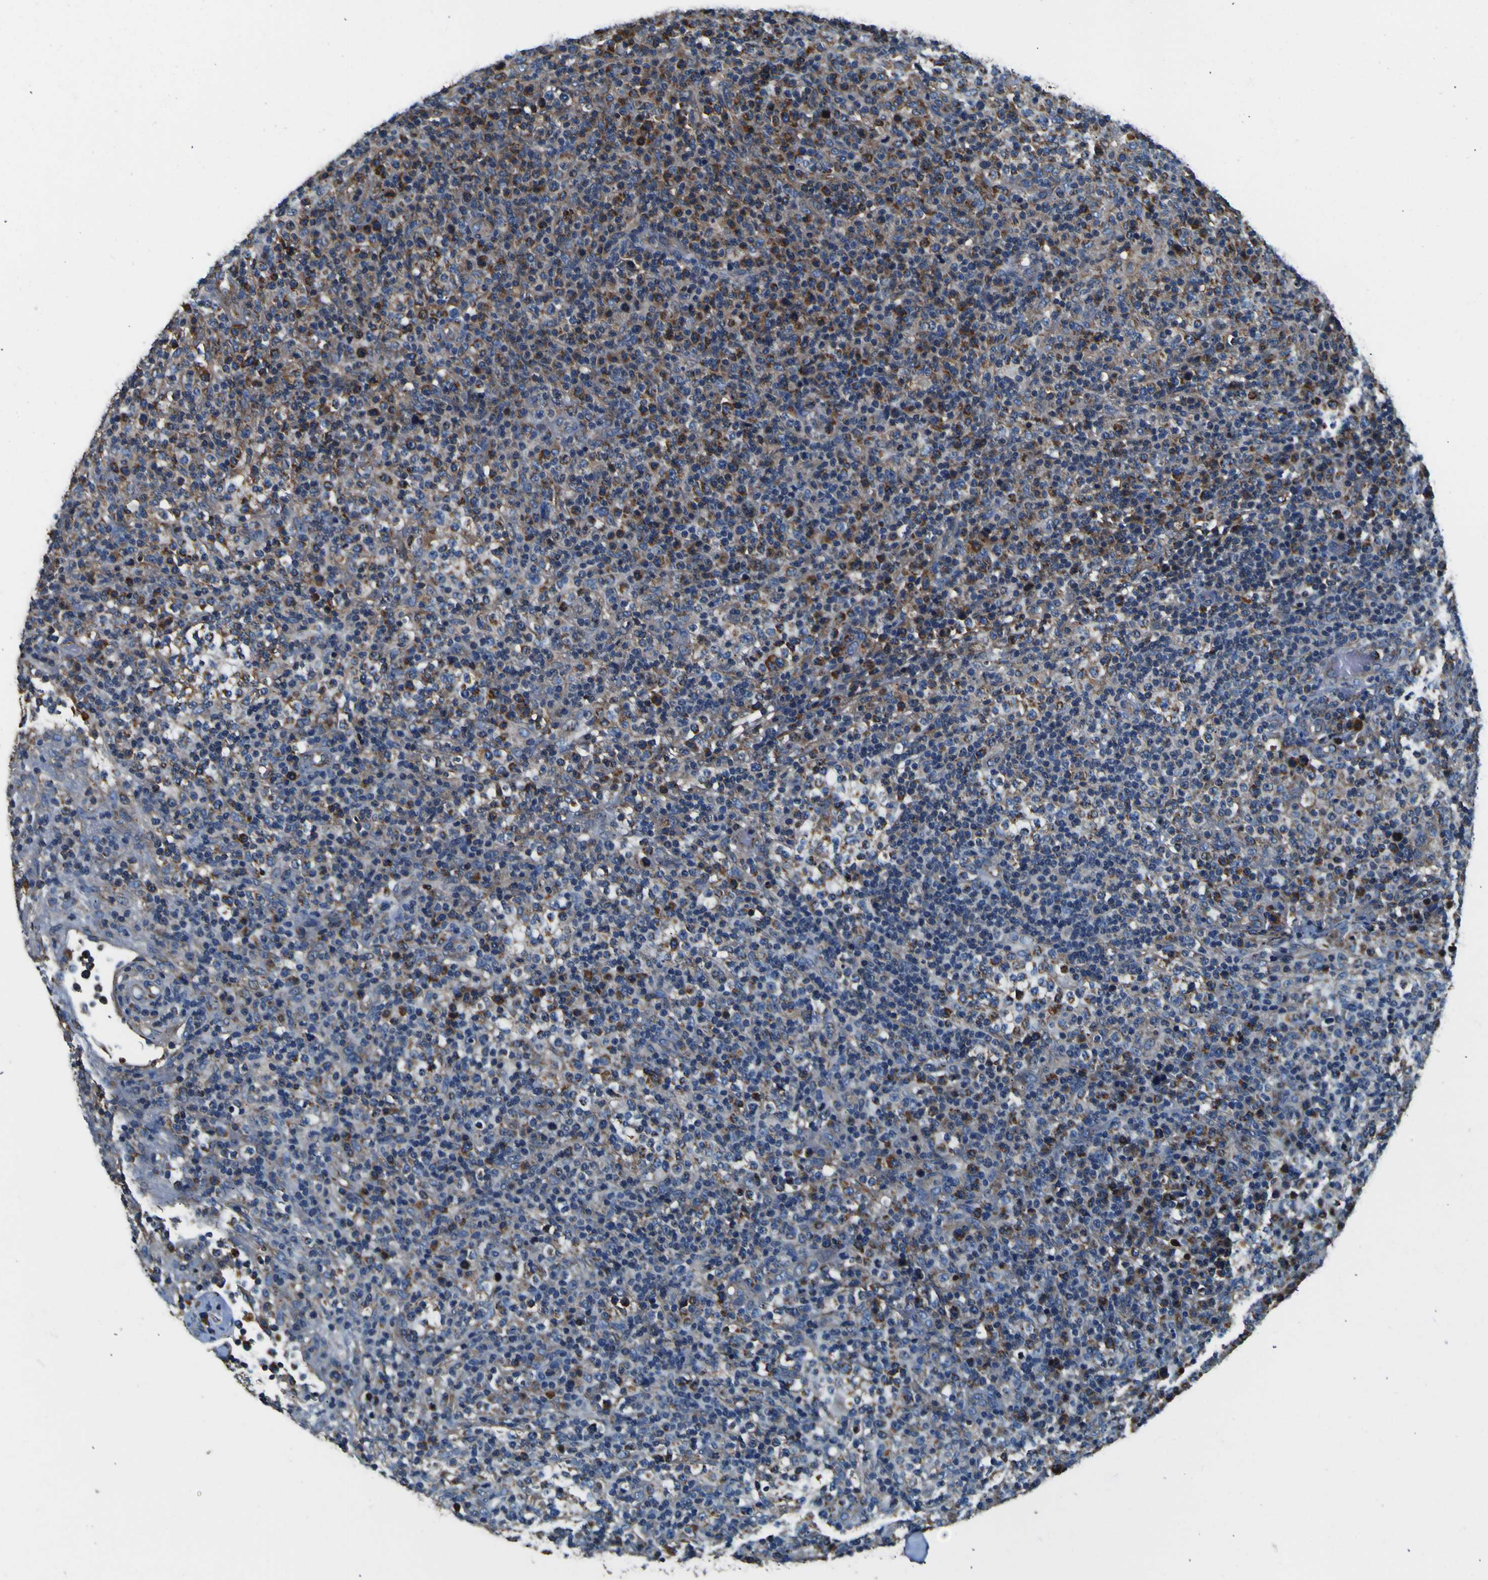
{"staining": {"intensity": "moderate", "quantity": "<25%", "location": "cytoplasmic/membranous"}, "tissue": "lymphoma", "cell_type": "Tumor cells", "image_type": "cancer", "snomed": [{"axis": "morphology", "description": "Malignant lymphoma, non-Hodgkin's type, High grade"}, {"axis": "topography", "description": "Lymph node"}], "caption": "Protein staining of lymphoma tissue exhibits moderate cytoplasmic/membranous staining in about <25% of tumor cells. The staining was performed using DAB, with brown indicating positive protein expression. Nuclei are stained blue with hematoxylin.", "gene": "INPP5A", "patient": {"sex": "female", "age": 76}}